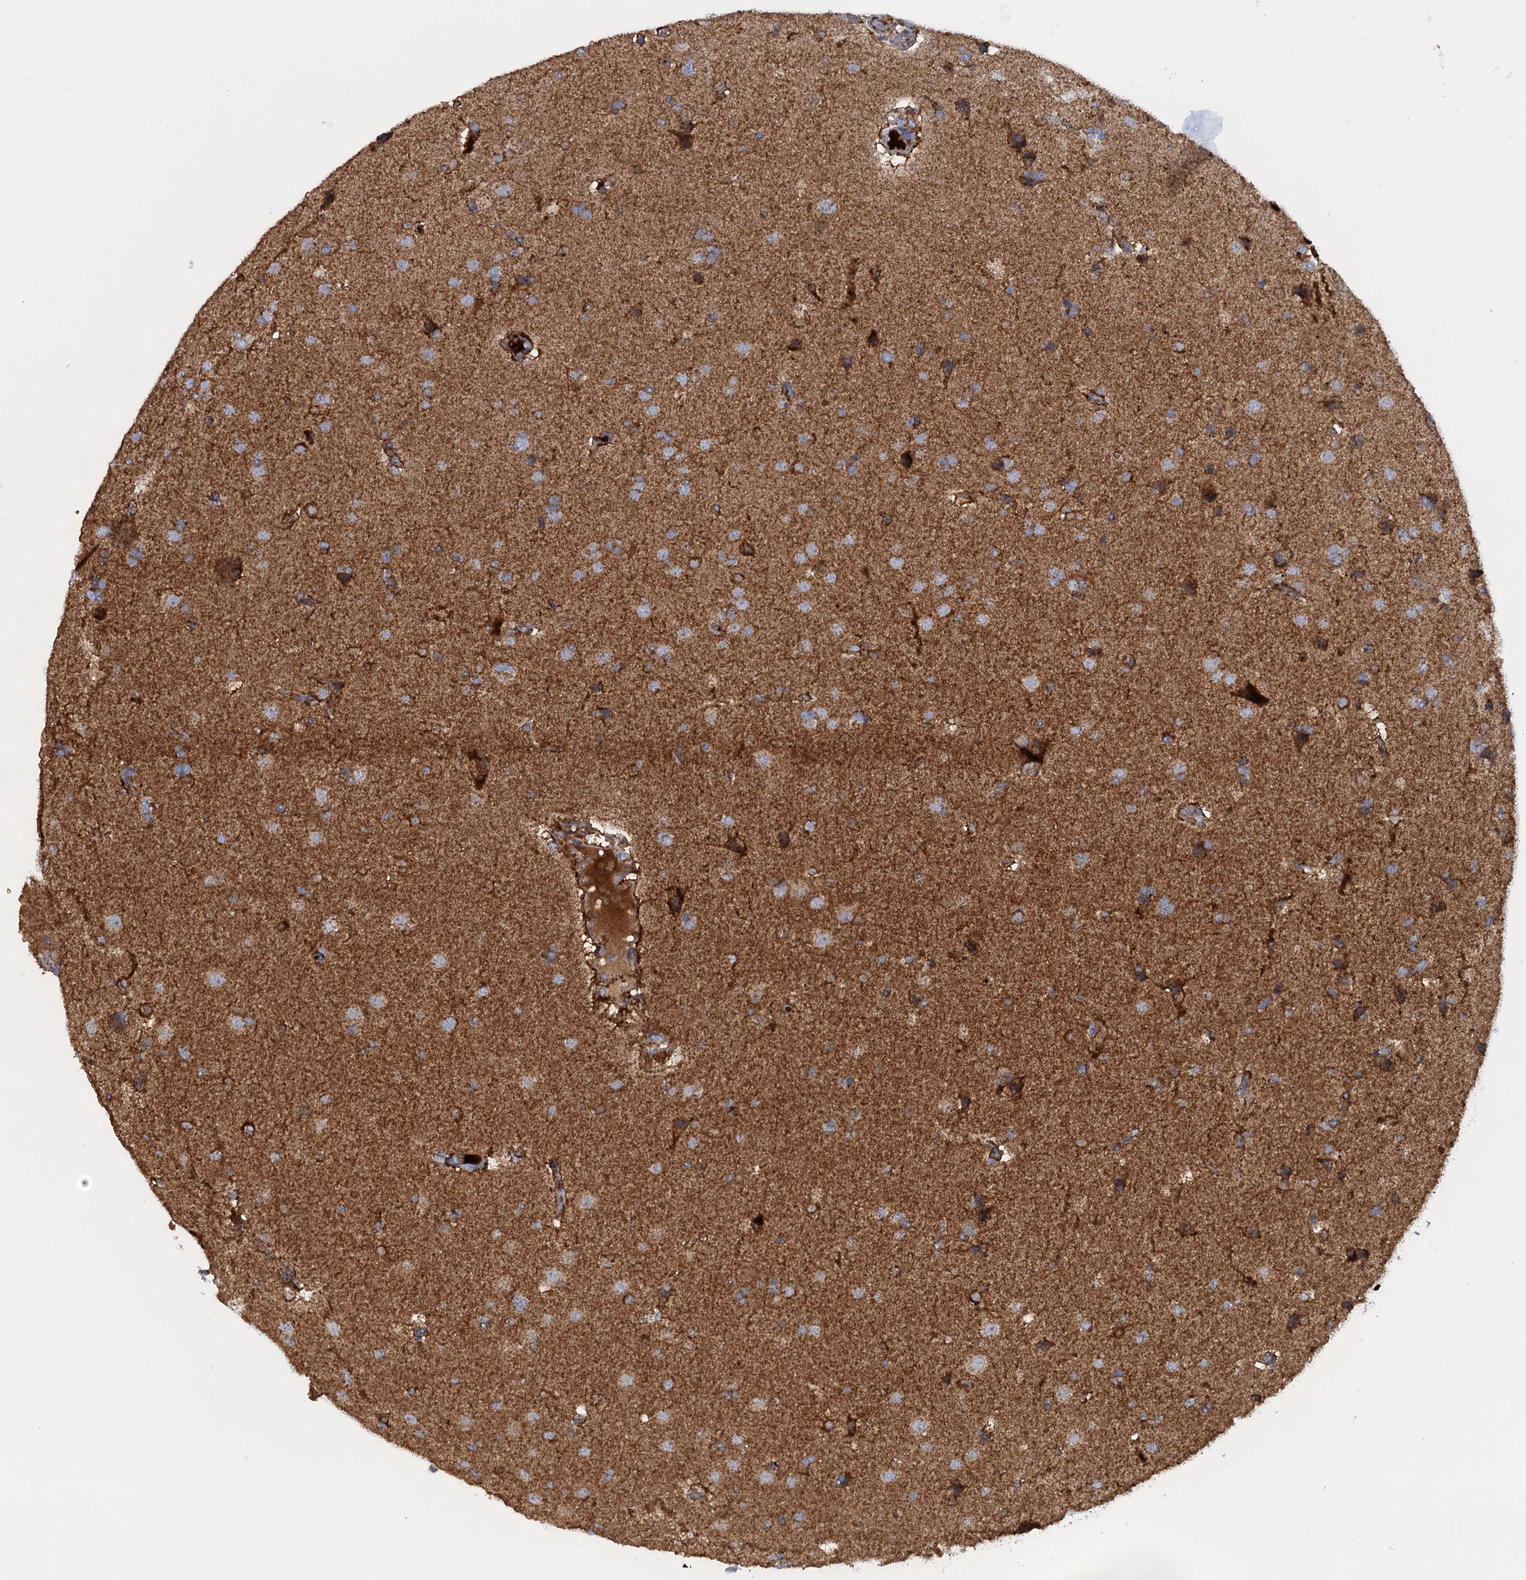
{"staining": {"intensity": "moderate", "quantity": ">75%", "location": "cytoplasmic/membranous"}, "tissue": "glioma", "cell_type": "Tumor cells", "image_type": "cancer", "snomed": [{"axis": "morphology", "description": "Glioma, malignant, High grade"}, {"axis": "topography", "description": "Brain"}], "caption": "Immunohistochemistry (IHC) histopathology image of neoplastic tissue: human malignant glioma (high-grade) stained using immunohistochemistry demonstrates medium levels of moderate protein expression localized specifically in the cytoplasmic/membranous of tumor cells, appearing as a cytoplasmic/membranous brown color.", "gene": "GTPBP3", "patient": {"sex": "male", "age": 72}}